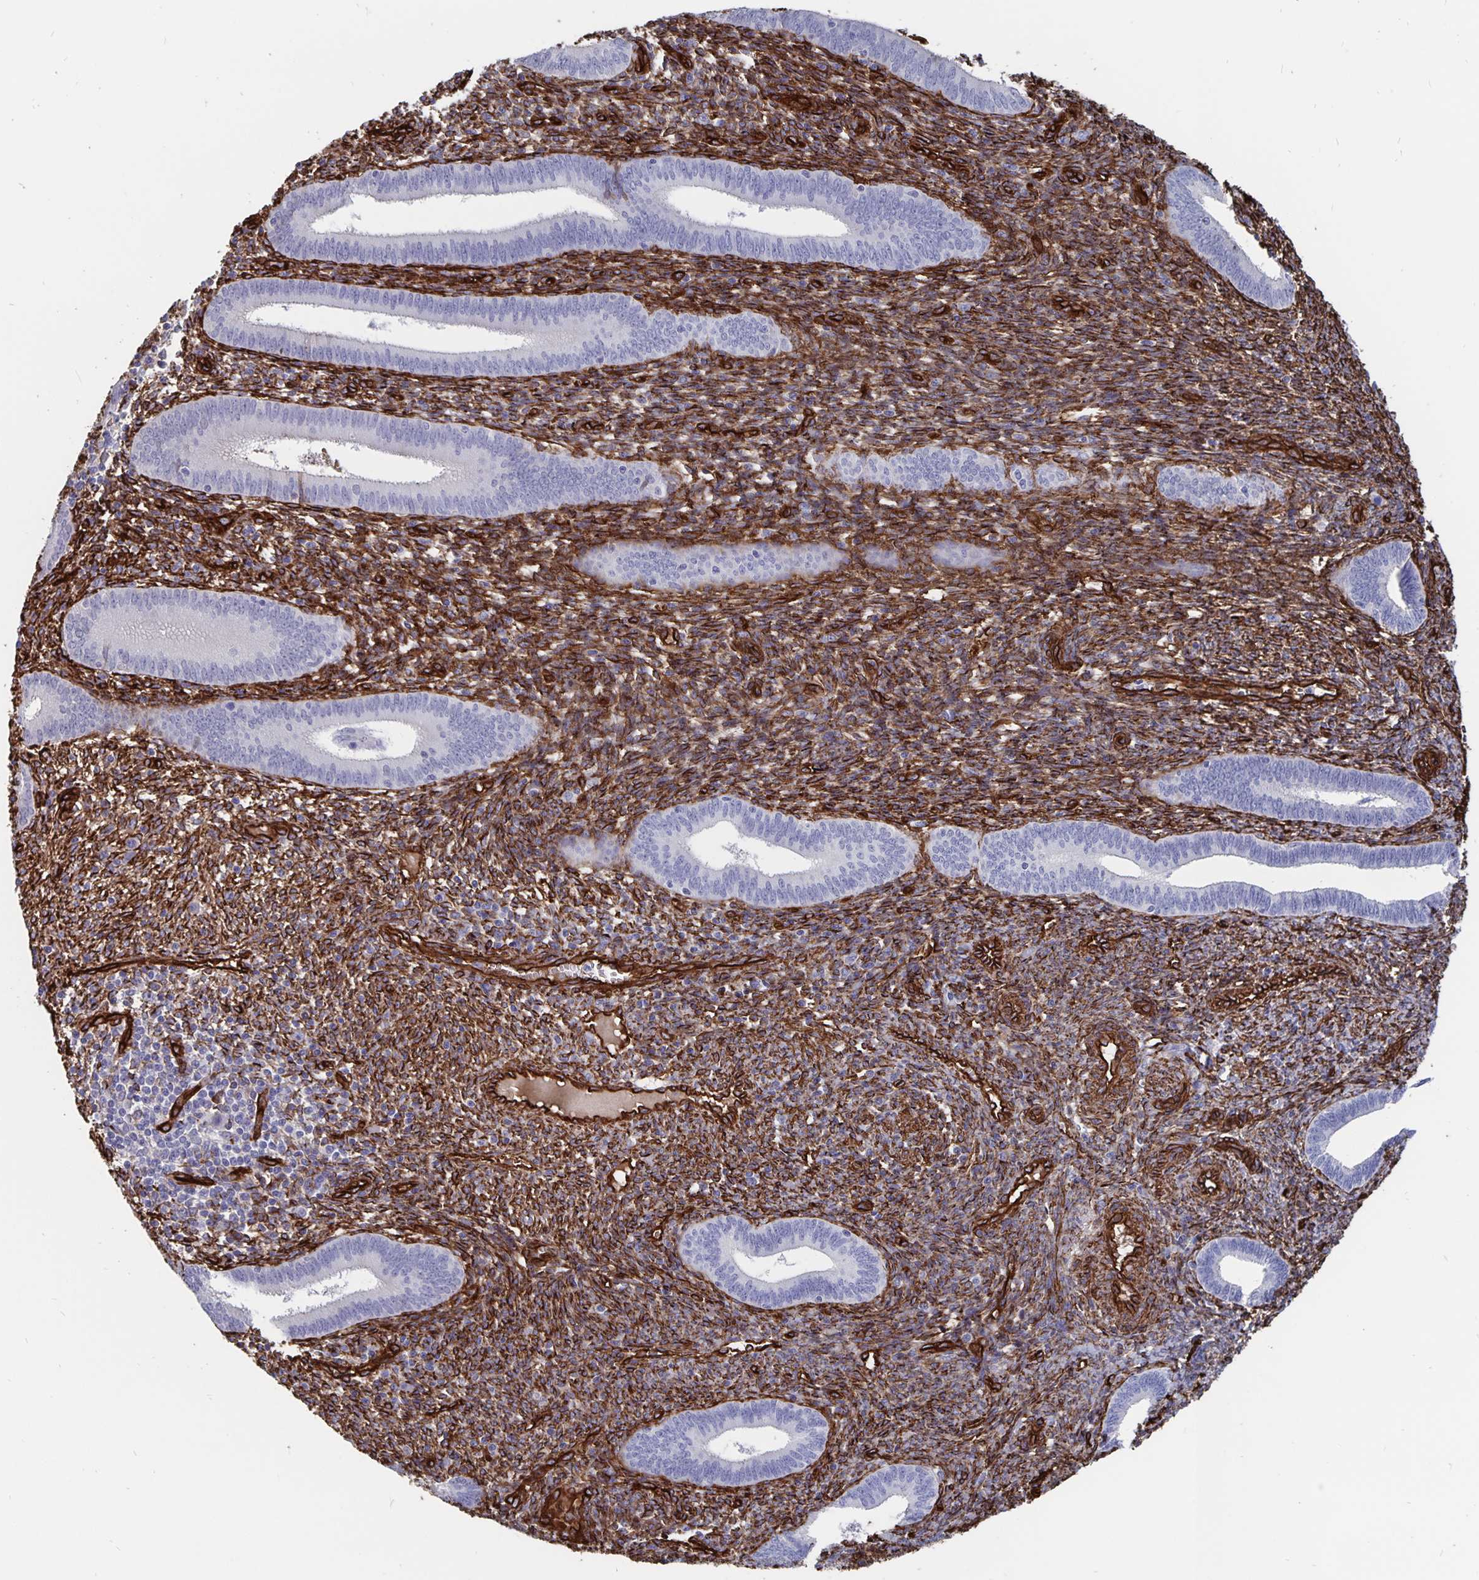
{"staining": {"intensity": "strong", "quantity": ">75%", "location": "cytoplasmic/membranous"}, "tissue": "endometrium", "cell_type": "Cells in endometrial stroma", "image_type": "normal", "snomed": [{"axis": "morphology", "description": "Normal tissue, NOS"}, {"axis": "topography", "description": "Endometrium"}], "caption": "Strong cytoplasmic/membranous positivity is identified in about >75% of cells in endometrial stroma in unremarkable endometrium. The staining was performed using DAB (3,3'-diaminobenzidine), with brown indicating positive protein expression. Nuclei are stained blue with hematoxylin.", "gene": "DCHS2", "patient": {"sex": "female", "age": 41}}